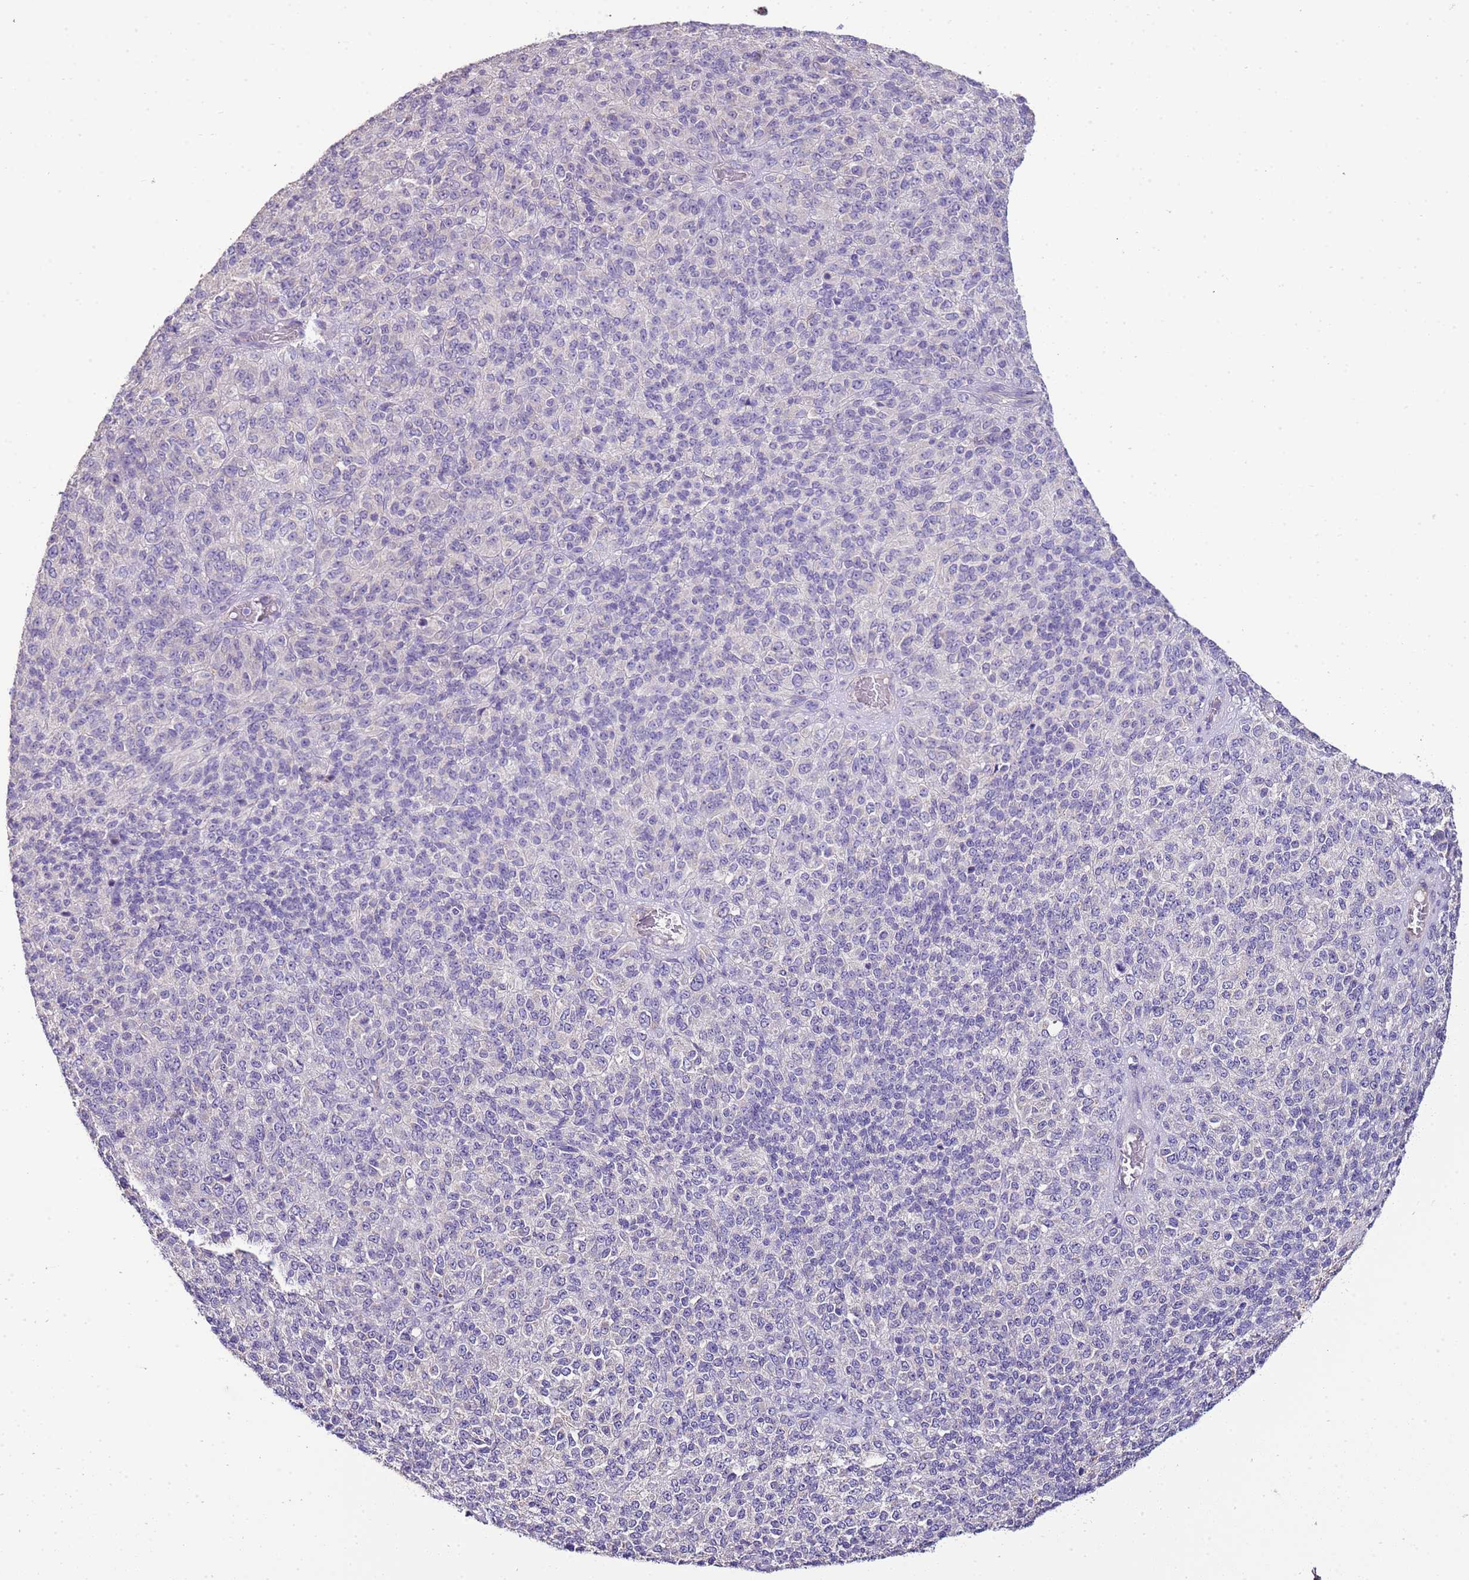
{"staining": {"intensity": "negative", "quantity": "none", "location": "none"}, "tissue": "melanoma", "cell_type": "Tumor cells", "image_type": "cancer", "snomed": [{"axis": "morphology", "description": "Malignant melanoma, Metastatic site"}, {"axis": "topography", "description": "Brain"}], "caption": "DAB (3,3'-diaminobenzidine) immunohistochemical staining of human malignant melanoma (metastatic site) demonstrates no significant staining in tumor cells. The staining is performed using DAB (3,3'-diaminobenzidine) brown chromogen with nuclei counter-stained in using hematoxylin.", "gene": "IL2RG", "patient": {"sex": "female", "age": 56}}